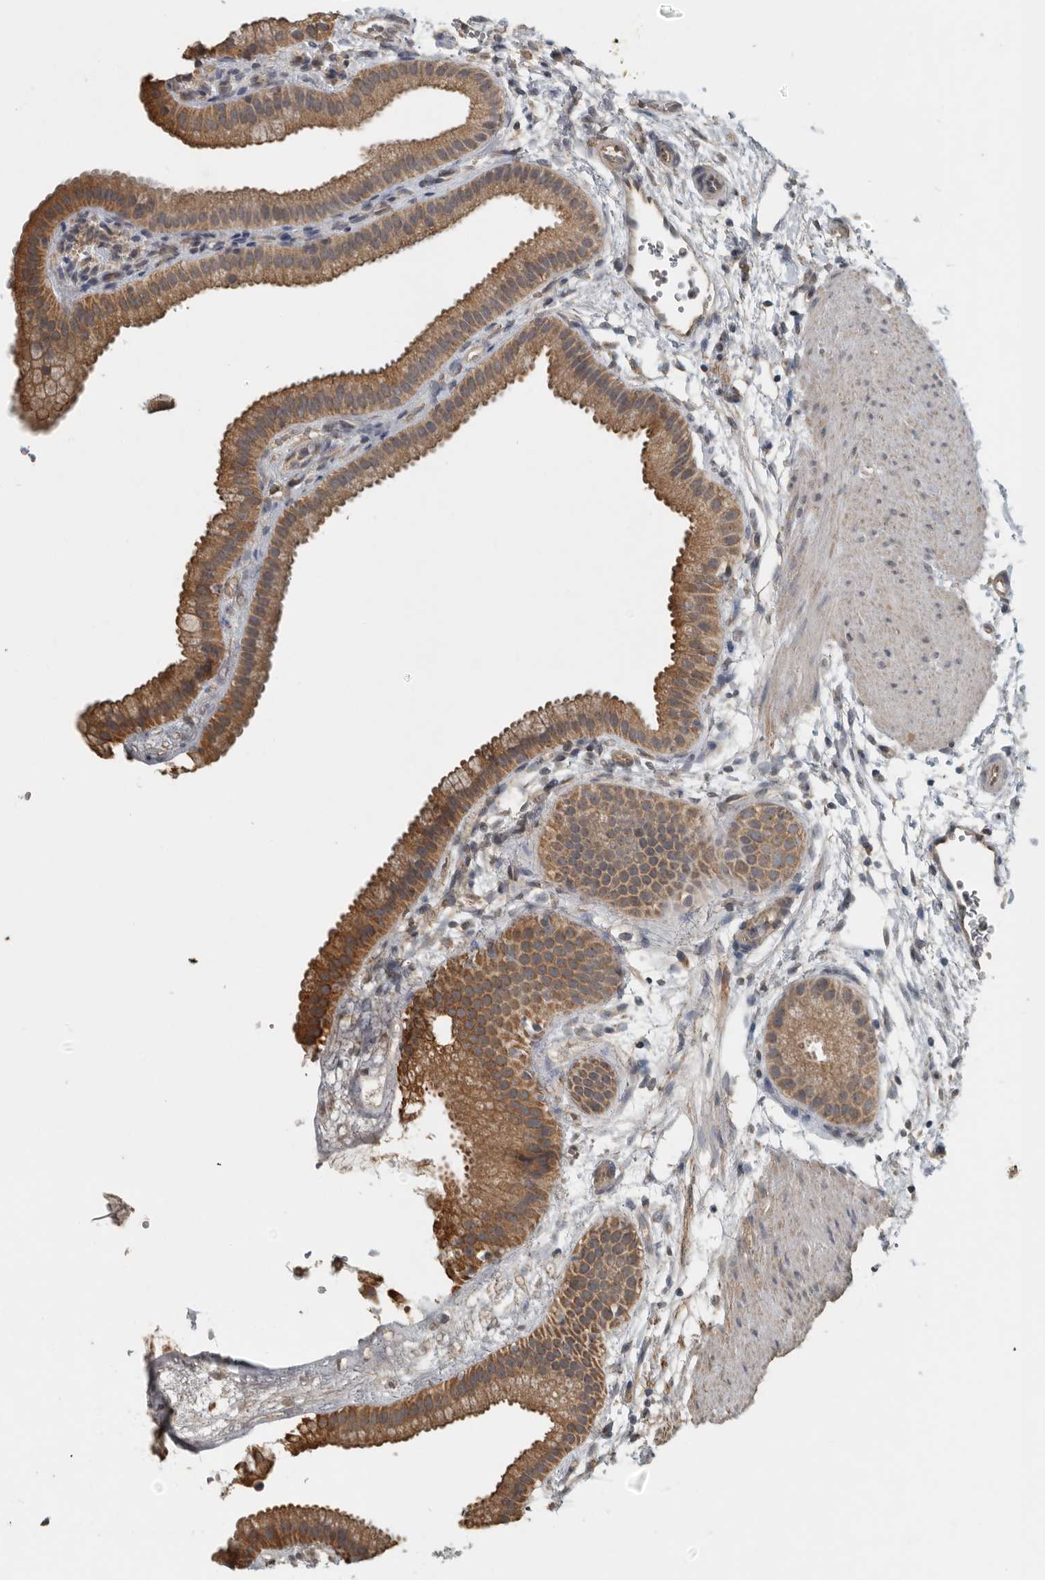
{"staining": {"intensity": "strong", "quantity": ">75%", "location": "cytoplasmic/membranous"}, "tissue": "gallbladder", "cell_type": "Glandular cells", "image_type": "normal", "snomed": [{"axis": "morphology", "description": "Normal tissue, NOS"}, {"axis": "topography", "description": "Gallbladder"}], "caption": "Immunohistochemistry (IHC) histopathology image of benign gallbladder: gallbladder stained using IHC demonstrates high levels of strong protein expression localized specifically in the cytoplasmic/membranous of glandular cells, appearing as a cytoplasmic/membranous brown color.", "gene": "AFAP1", "patient": {"sex": "female", "age": 64}}